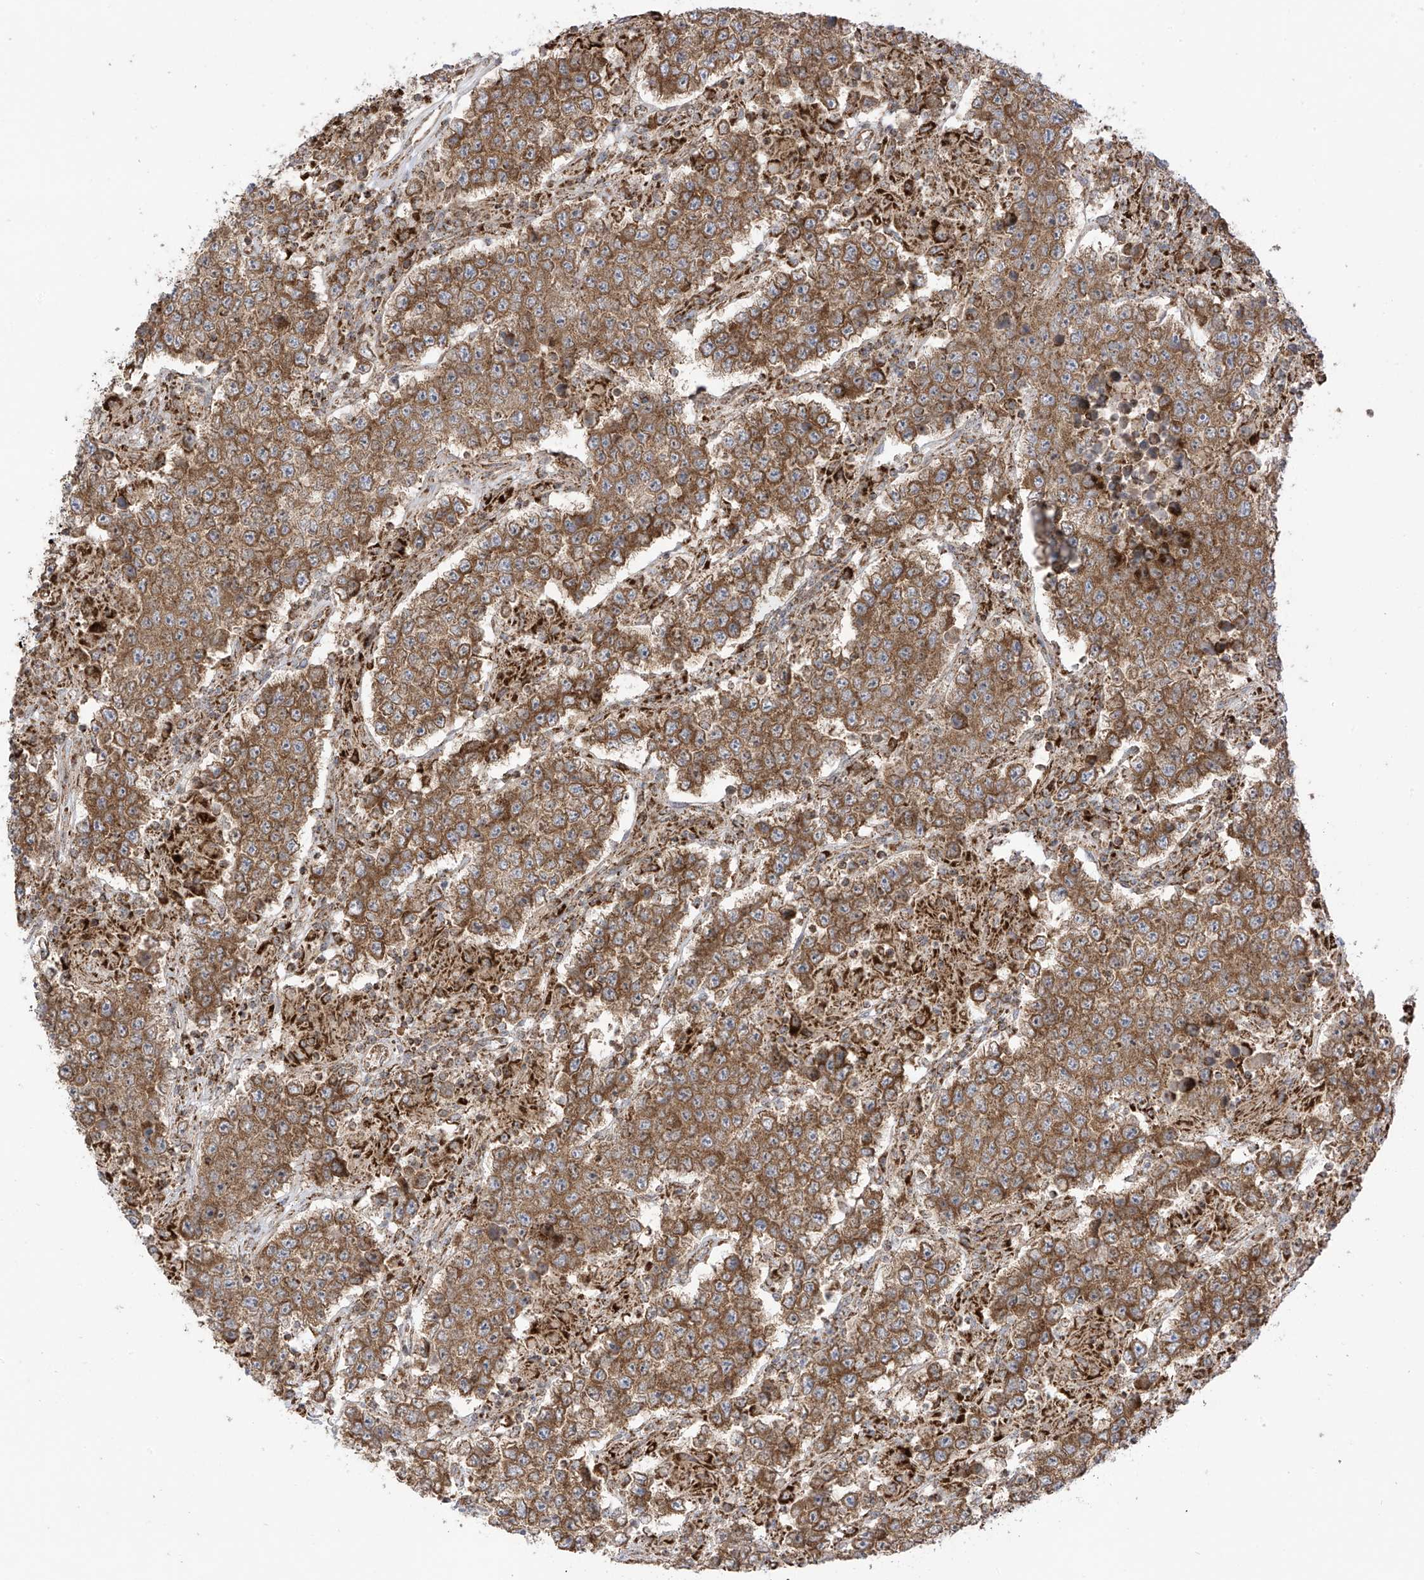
{"staining": {"intensity": "moderate", "quantity": ">75%", "location": "cytoplasmic/membranous"}, "tissue": "testis cancer", "cell_type": "Tumor cells", "image_type": "cancer", "snomed": [{"axis": "morphology", "description": "Normal tissue, NOS"}, {"axis": "morphology", "description": "Urothelial carcinoma, High grade"}, {"axis": "morphology", "description": "Seminoma, NOS"}, {"axis": "morphology", "description": "Carcinoma, Embryonal, NOS"}, {"axis": "topography", "description": "Urinary bladder"}, {"axis": "topography", "description": "Testis"}], "caption": "IHC photomicrograph of neoplastic tissue: human testis seminoma stained using IHC shows medium levels of moderate protein expression localized specifically in the cytoplasmic/membranous of tumor cells, appearing as a cytoplasmic/membranous brown color.", "gene": "REPS1", "patient": {"sex": "male", "age": 41}}